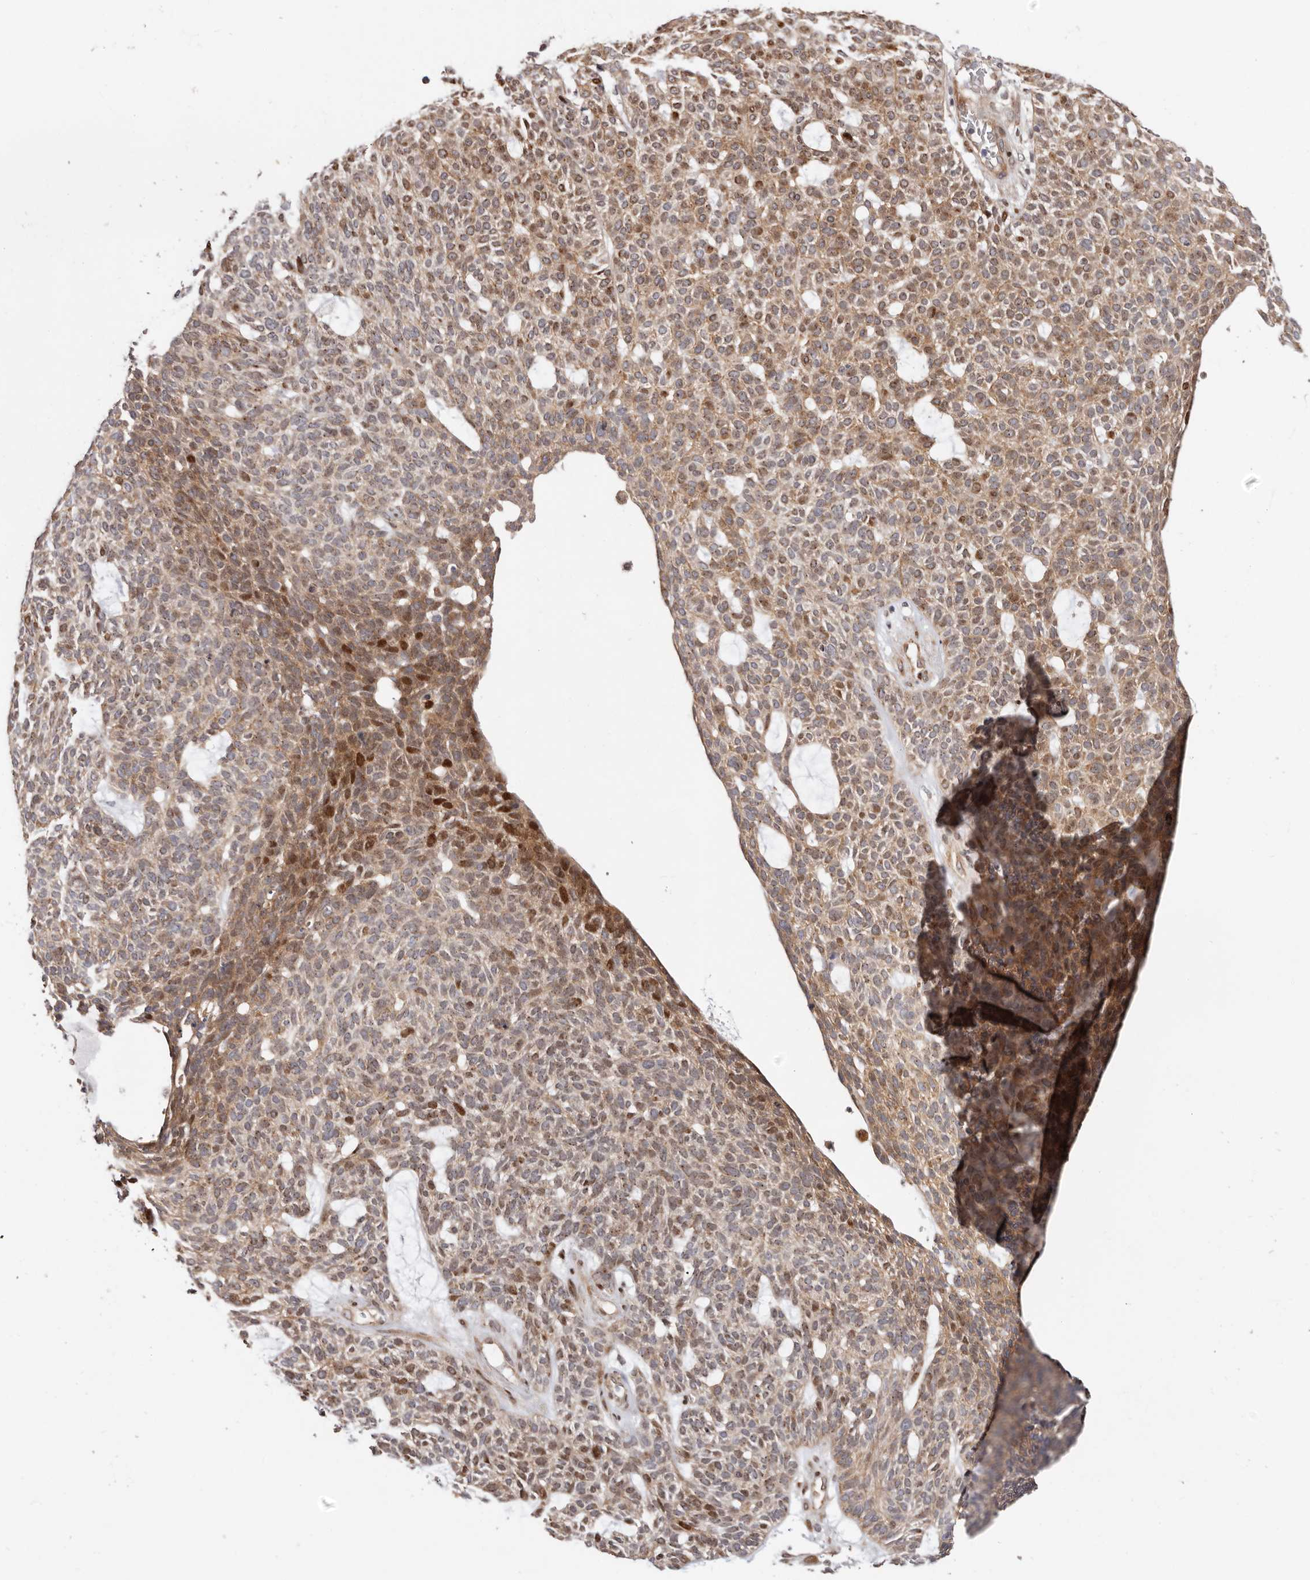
{"staining": {"intensity": "moderate", "quantity": ">75%", "location": "cytoplasmic/membranous,nuclear"}, "tissue": "skin cancer", "cell_type": "Tumor cells", "image_type": "cancer", "snomed": [{"axis": "morphology", "description": "Squamous cell carcinoma, NOS"}, {"axis": "topography", "description": "Skin"}], "caption": "Squamous cell carcinoma (skin) was stained to show a protein in brown. There is medium levels of moderate cytoplasmic/membranous and nuclear staining in about >75% of tumor cells. Immunohistochemistry (ihc) stains the protein in brown and the nuclei are stained blue.", "gene": "EPHX3", "patient": {"sex": "female", "age": 90}}